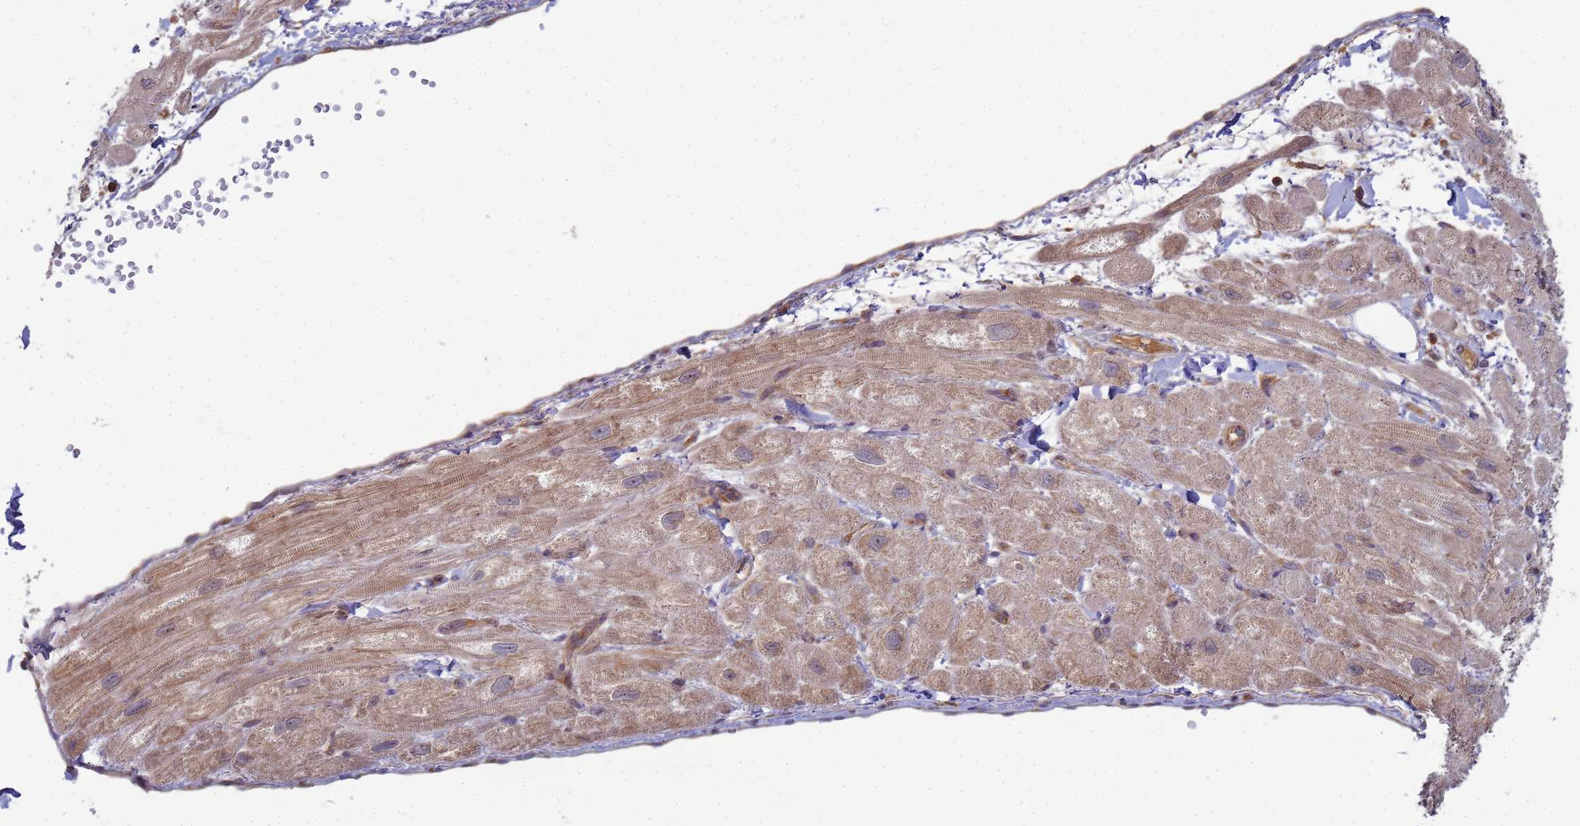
{"staining": {"intensity": "weak", "quantity": "25%-75%", "location": "cytoplasmic/membranous"}, "tissue": "heart muscle", "cell_type": "Cardiomyocytes", "image_type": "normal", "snomed": [{"axis": "morphology", "description": "Normal tissue, NOS"}, {"axis": "topography", "description": "Heart"}], "caption": "Immunohistochemistry (IHC) photomicrograph of unremarkable human heart muscle stained for a protein (brown), which exhibits low levels of weak cytoplasmic/membranous staining in approximately 25%-75% of cardiomyocytes.", "gene": "SHARPIN", "patient": {"sex": "male", "age": 65}}